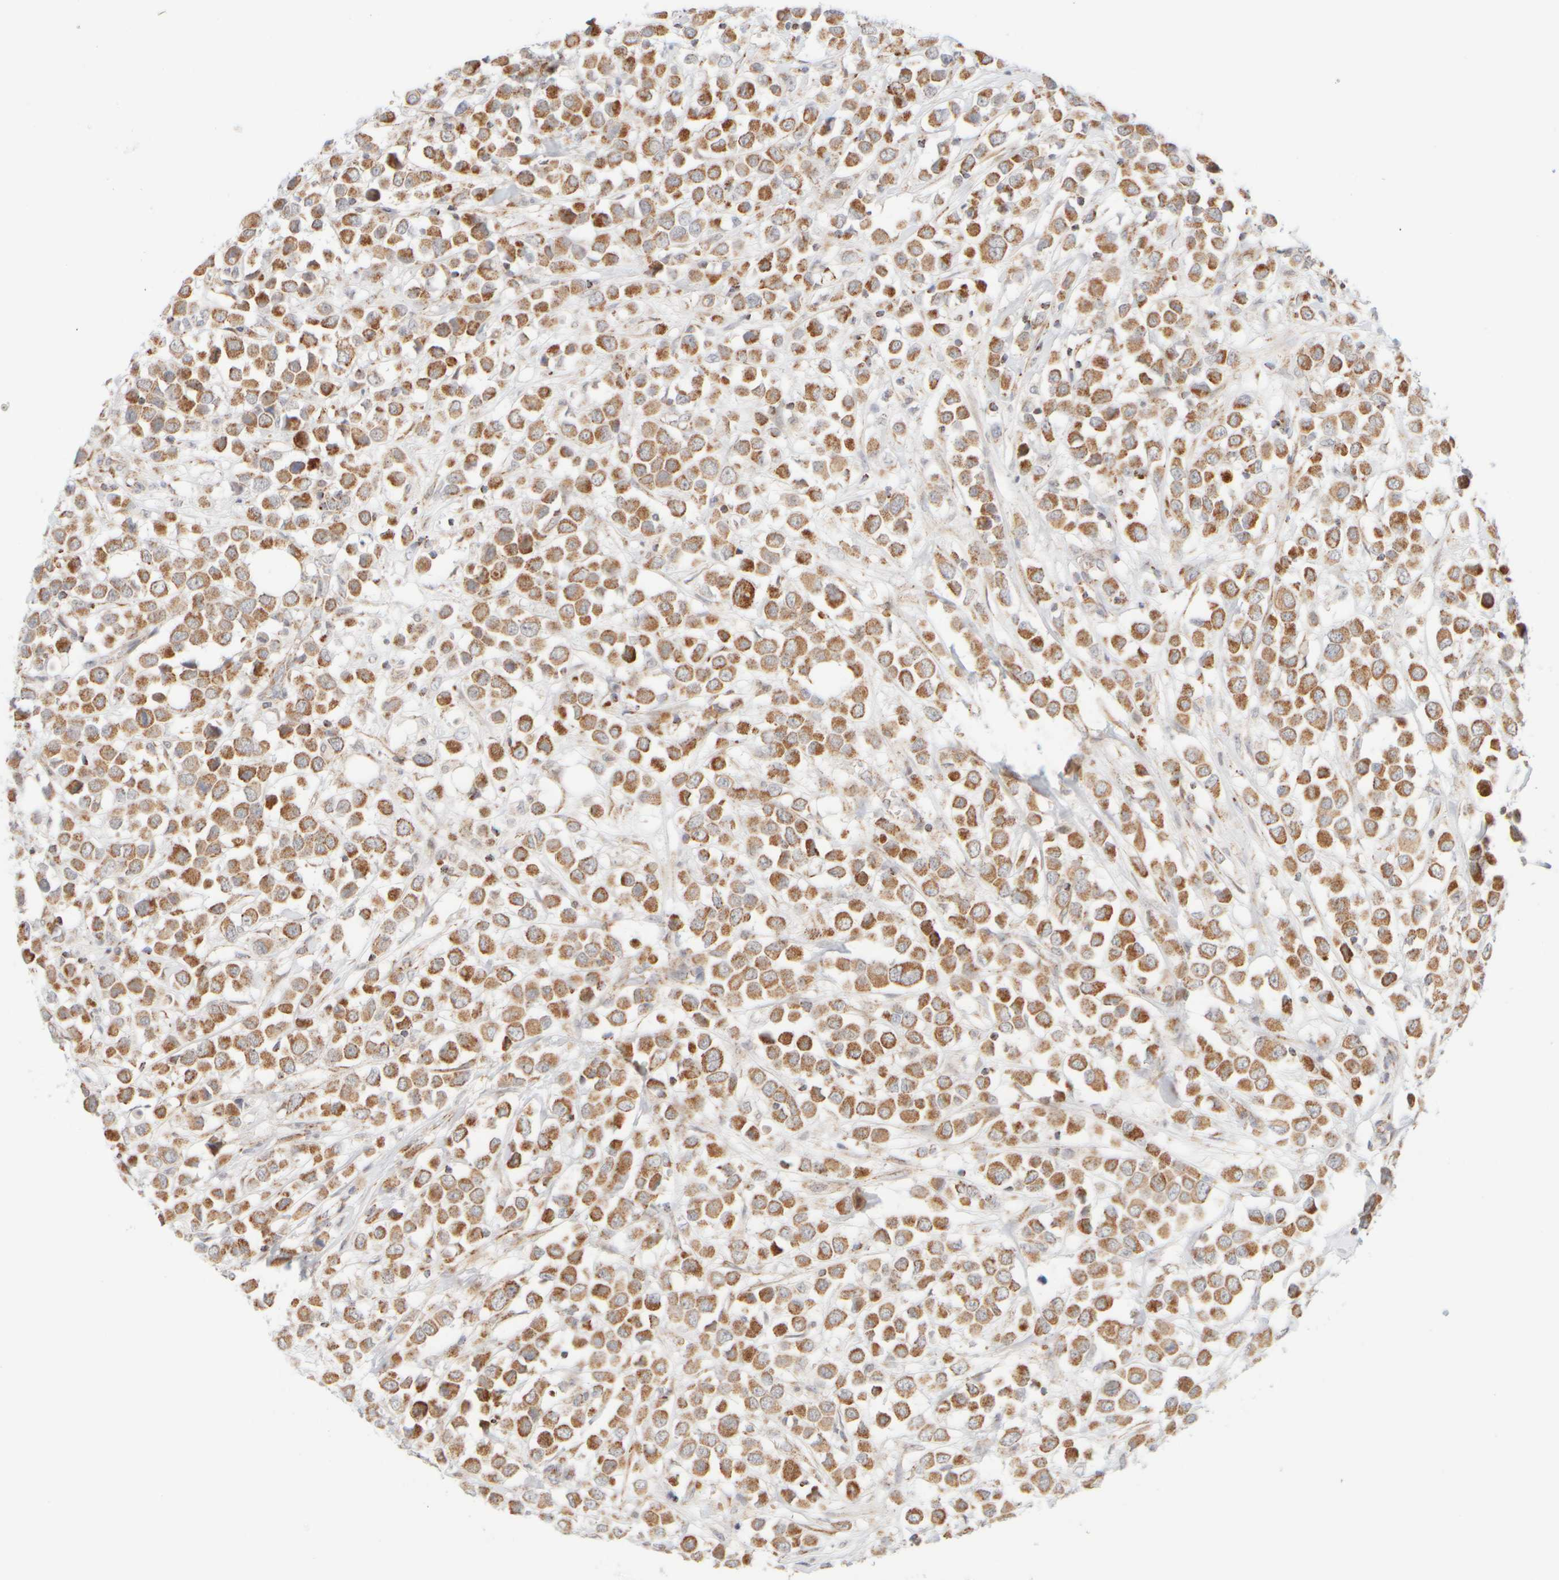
{"staining": {"intensity": "moderate", "quantity": ">75%", "location": "cytoplasmic/membranous"}, "tissue": "breast cancer", "cell_type": "Tumor cells", "image_type": "cancer", "snomed": [{"axis": "morphology", "description": "Duct carcinoma"}, {"axis": "topography", "description": "Breast"}], "caption": "Immunohistochemical staining of breast cancer exhibits moderate cytoplasmic/membranous protein expression in about >75% of tumor cells.", "gene": "PPM1K", "patient": {"sex": "female", "age": 61}}